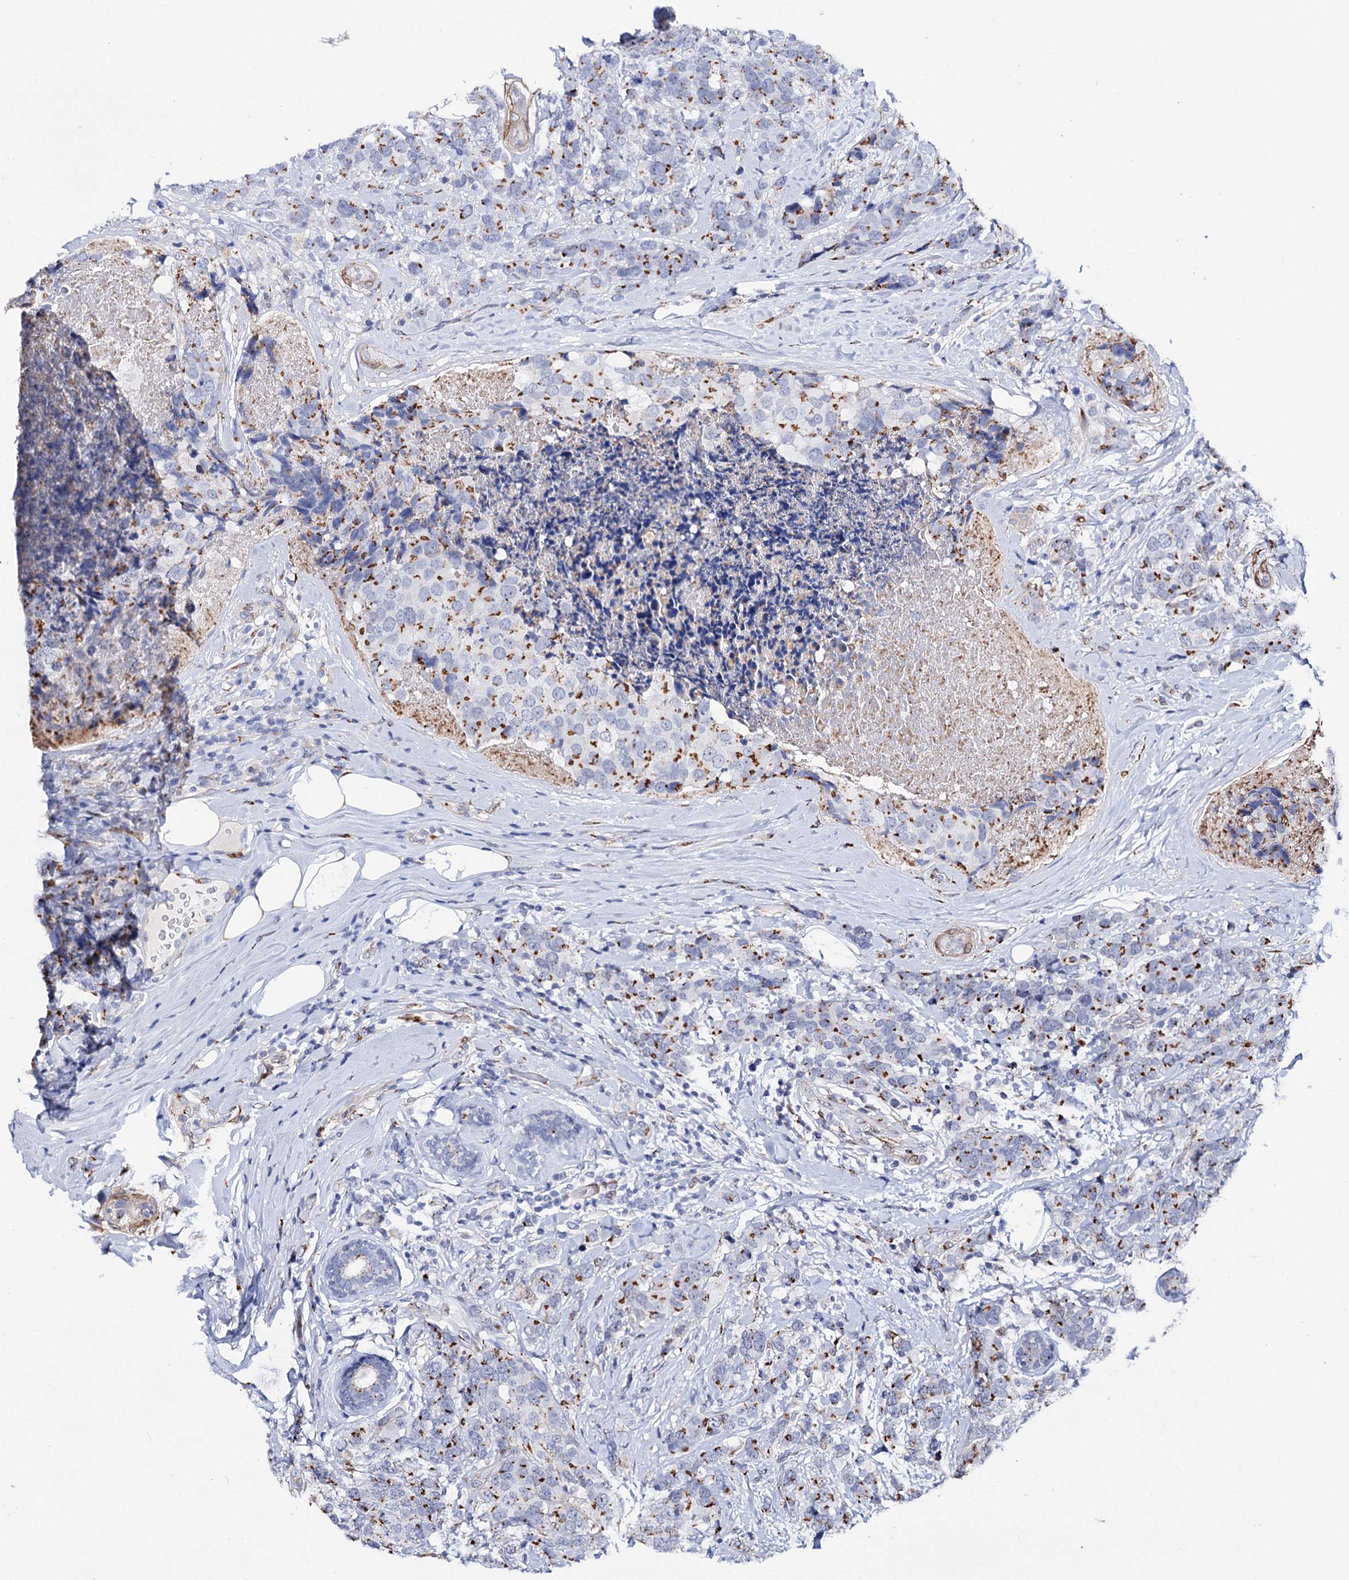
{"staining": {"intensity": "moderate", "quantity": "25%-75%", "location": "cytoplasmic/membranous"}, "tissue": "breast cancer", "cell_type": "Tumor cells", "image_type": "cancer", "snomed": [{"axis": "morphology", "description": "Lobular carcinoma"}, {"axis": "topography", "description": "Breast"}], "caption": "Immunohistochemical staining of breast lobular carcinoma demonstrates medium levels of moderate cytoplasmic/membranous protein staining in about 25%-75% of tumor cells.", "gene": "C11orf96", "patient": {"sex": "female", "age": 59}}